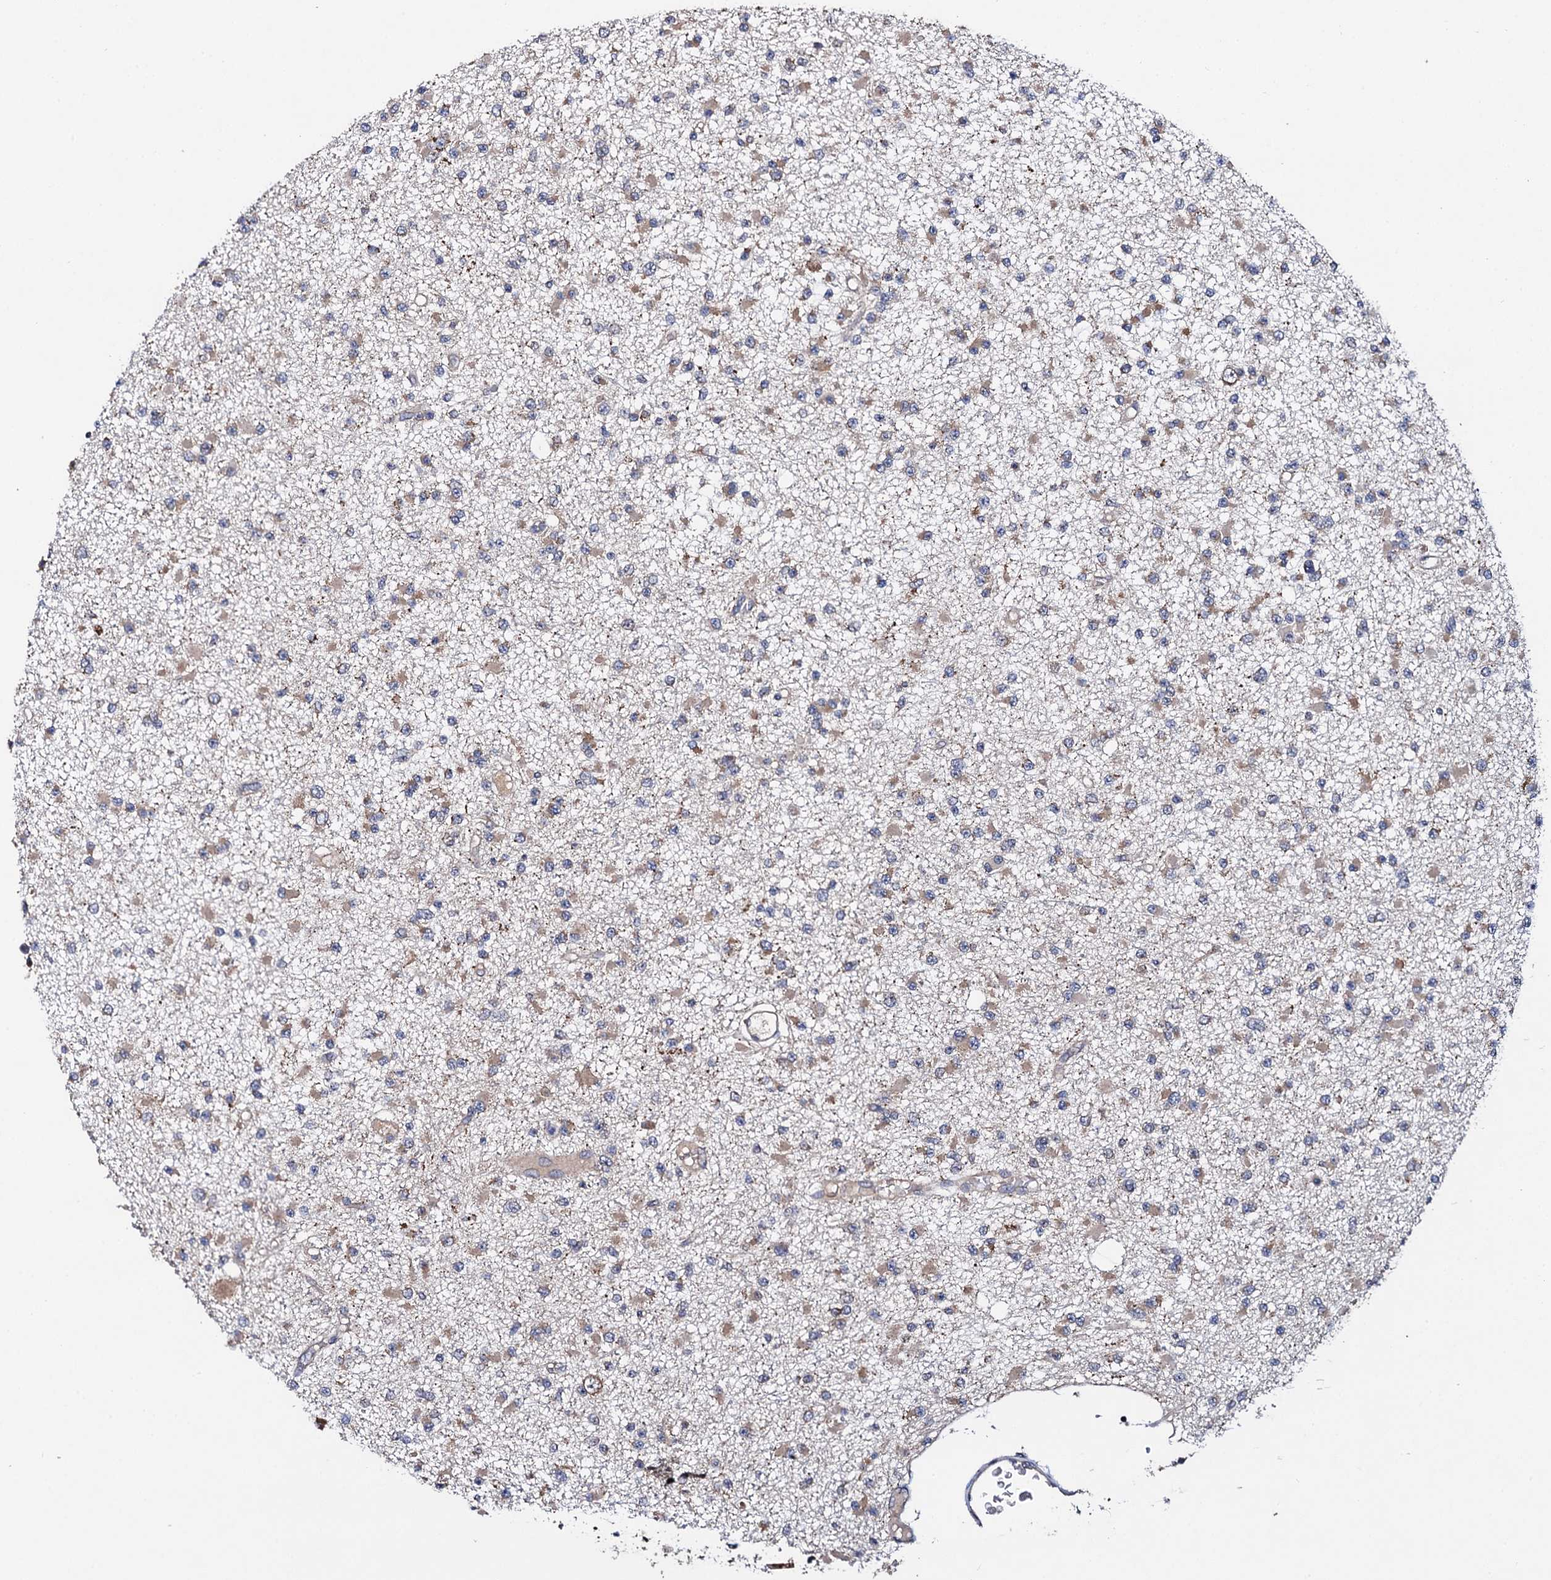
{"staining": {"intensity": "weak", "quantity": "25%-75%", "location": "cytoplasmic/membranous"}, "tissue": "glioma", "cell_type": "Tumor cells", "image_type": "cancer", "snomed": [{"axis": "morphology", "description": "Glioma, malignant, Low grade"}, {"axis": "topography", "description": "Brain"}], "caption": "A brown stain shows weak cytoplasmic/membranous staining of a protein in human malignant glioma (low-grade) tumor cells.", "gene": "IP6K1", "patient": {"sex": "female", "age": 22}}